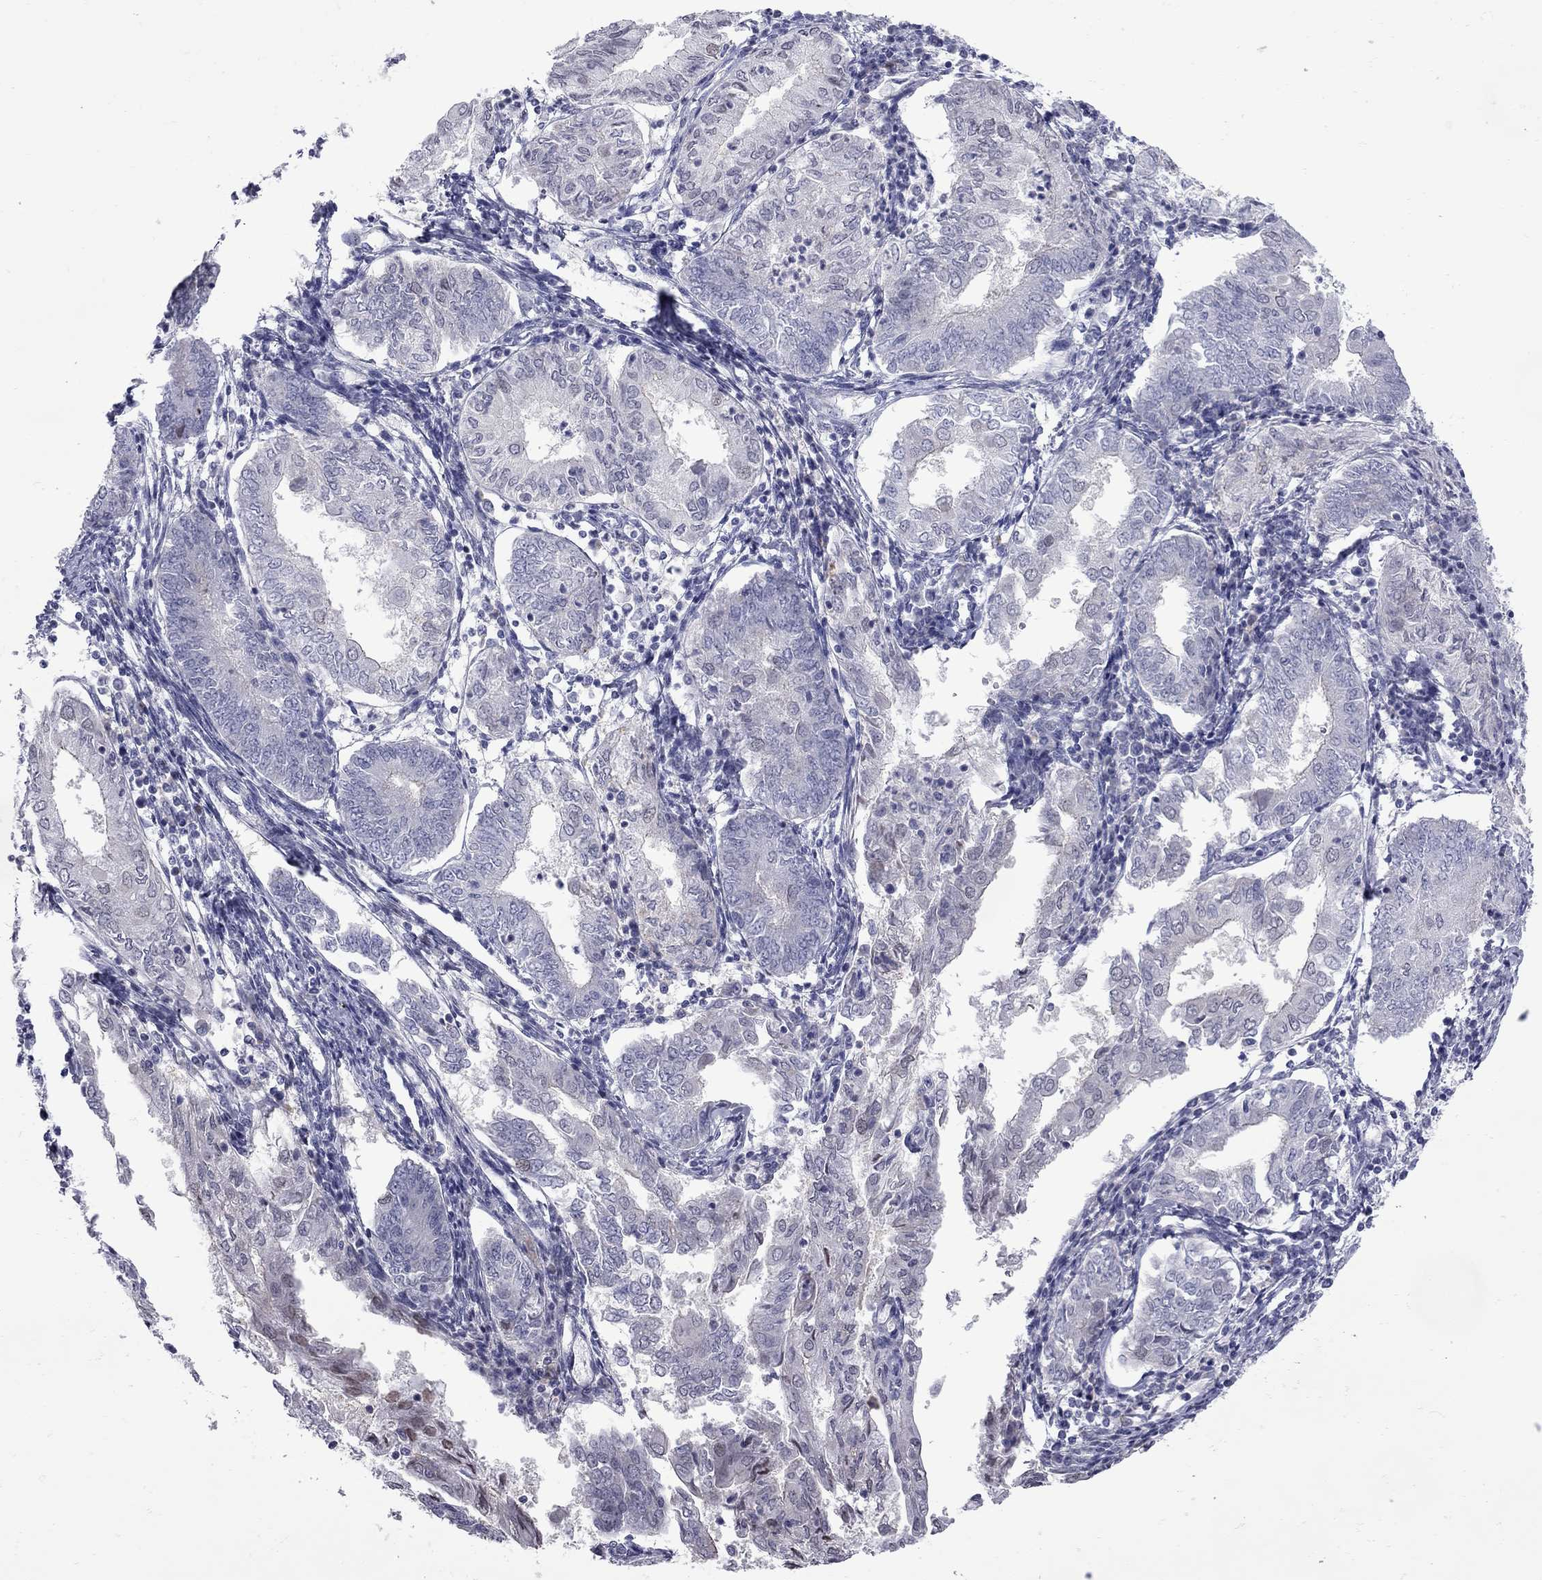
{"staining": {"intensity": "negative", "quantity": "none", "location": "none"}, "tissue": "endometrial cancer", "cell_type": "Tumor cells", "image_type": "cancer", "snomed": [{"axis": "morphology", "description": "Adenocarcinoma, NOS"}, {"axis": "topography", "description": "Endometrium"}], "caption": "Endometrial cancer (adenocarcinoma) was stained to show a protein in brown. There is no significant staining in tumor cells. (DAB IHC visualized using brightfield microscopy, high magnification).", "gene": "NRARP", "patient": {"sex": "female", "age": 68}}